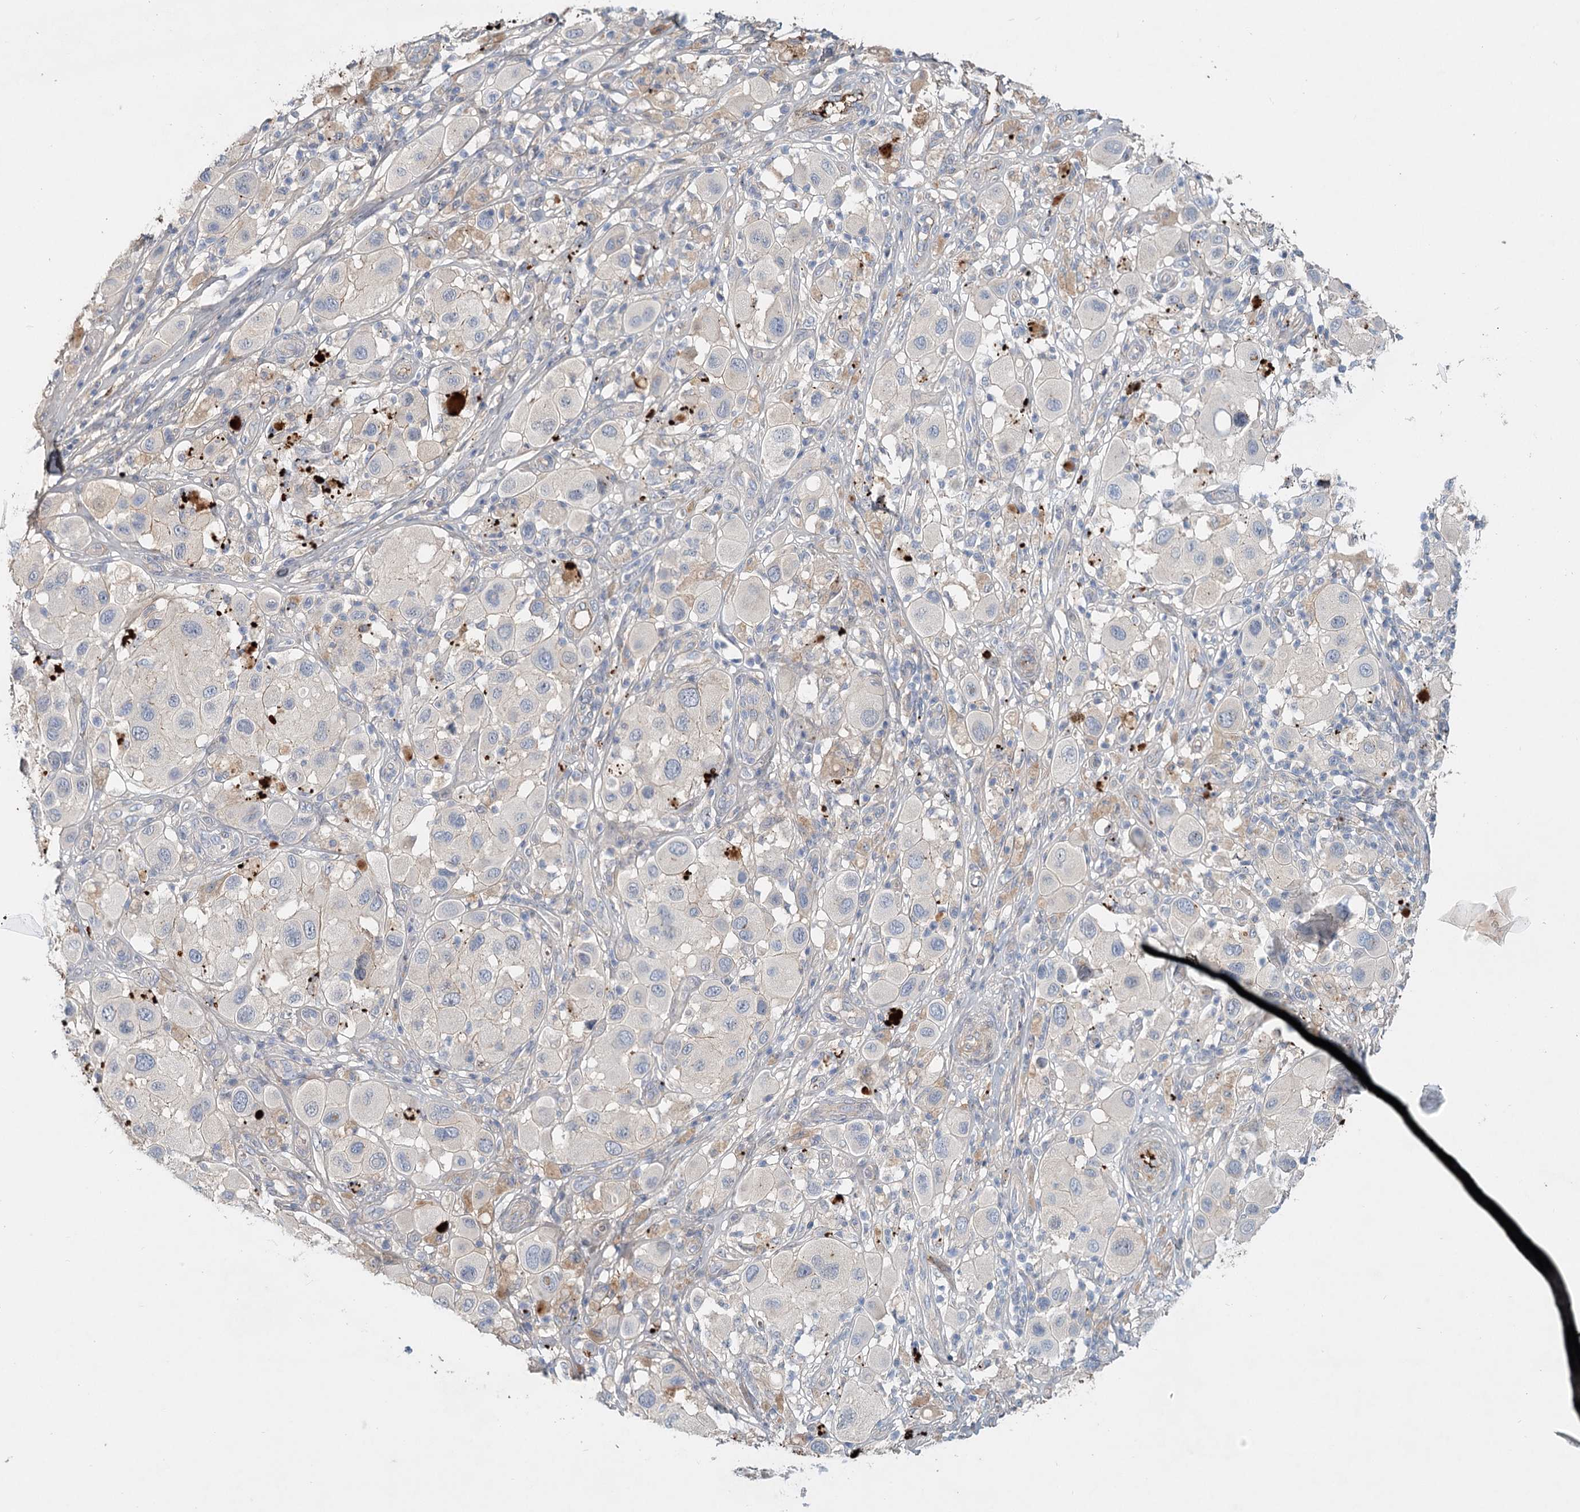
{"staining": {"intensity": "negative", "quantity": "none", "location": "none"}, "tissue": "melanoma", "cell_type": "Tumor cells", "image_type": "cancer", "snomed": [{"axis": "morphology", "description": "Malignant melanoma, Metastatic site"}, {"axis": "topography", "description": "Skin"}], "caption": "Immunohistochemical staining of human malignant melanoma (metastatic site) reveals no significant expression in tumor cells.", "gene": "ALKBH8", "patient": {"sex": "male", "age": 41}}